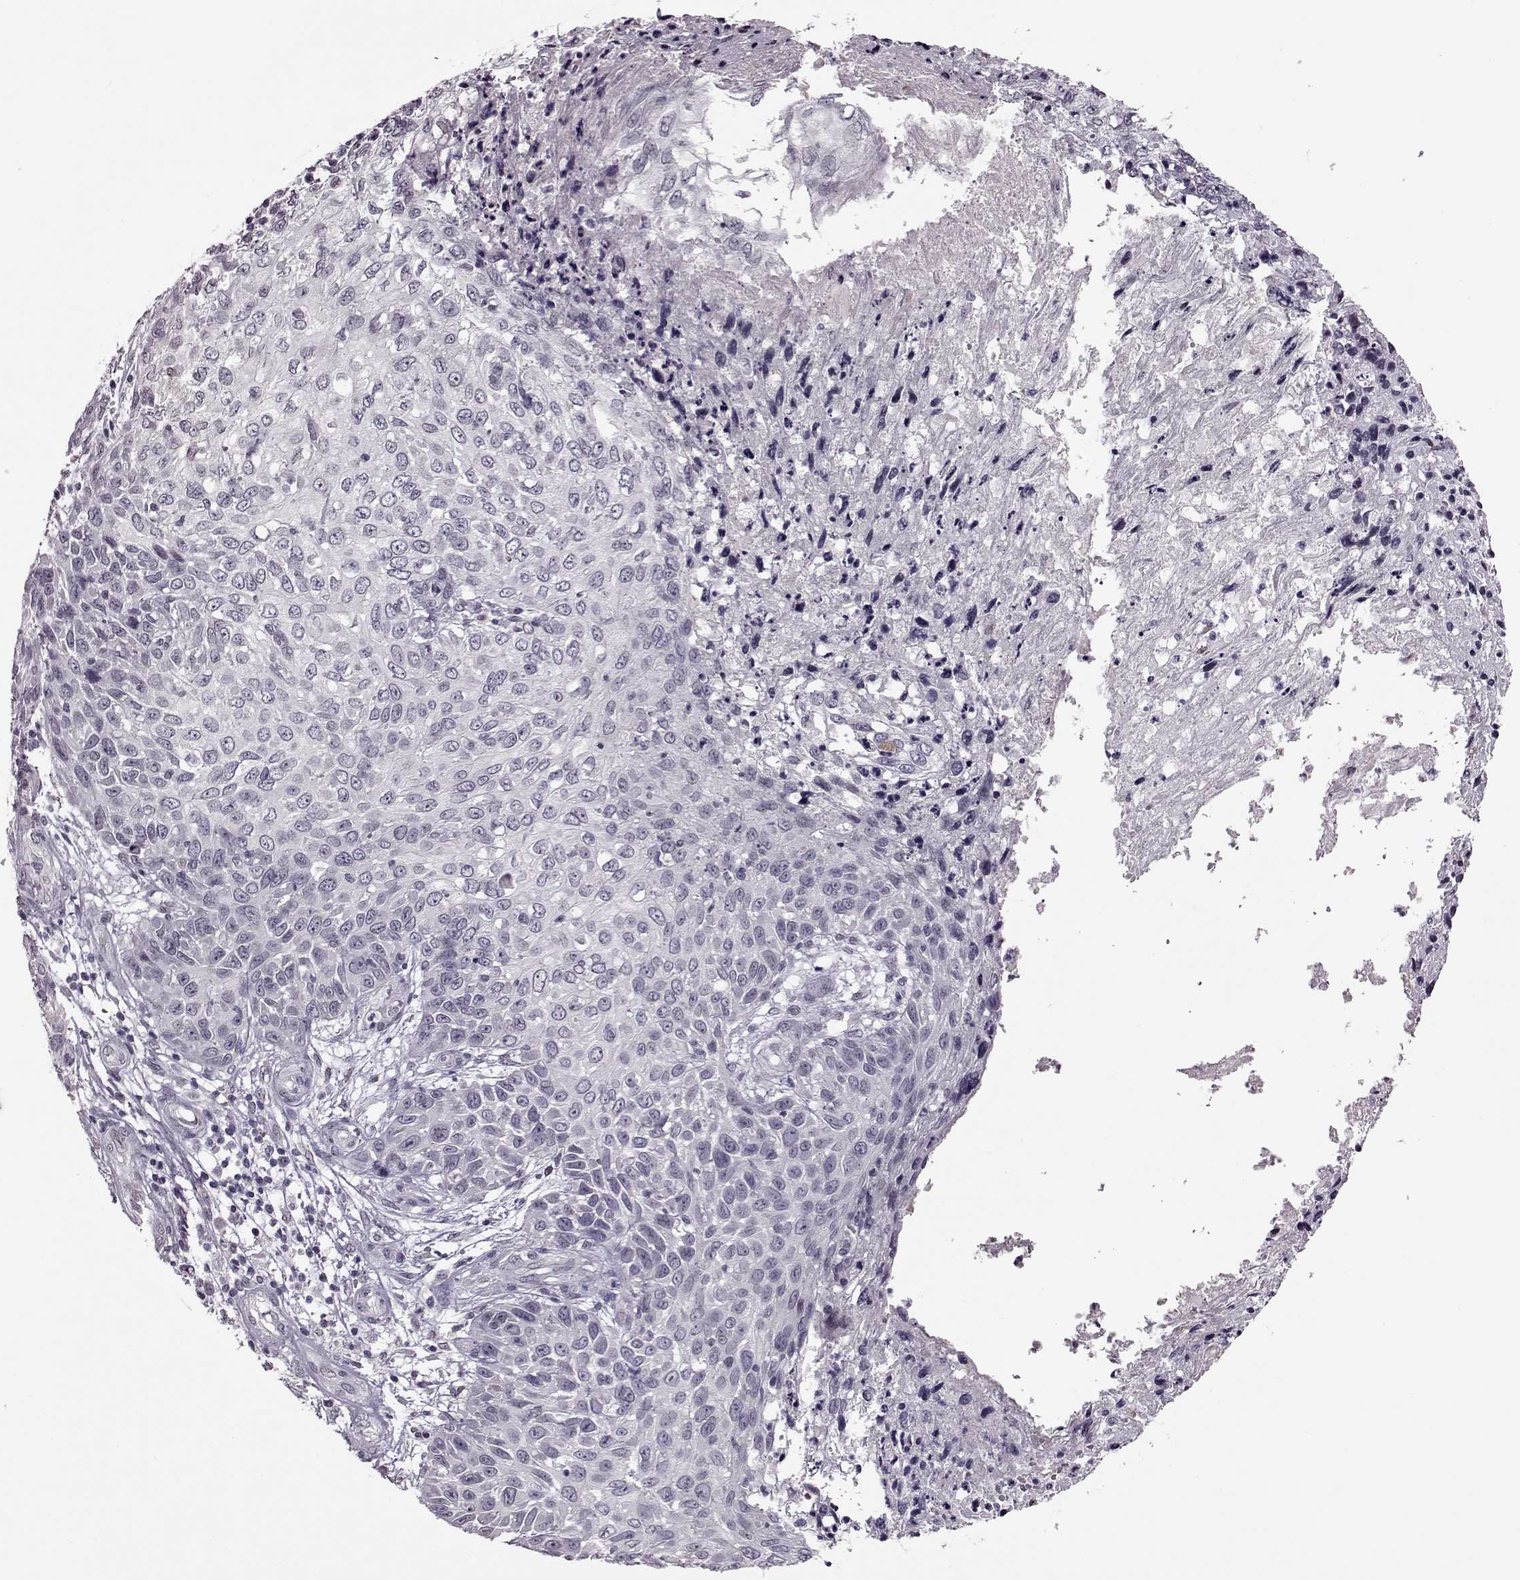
{"staining": {"intensity": "negative", "quantity": "none", "location": "none"}, "tissue": "skin cancer", "cell_type": "Tumor cells", "image_type": "cancer", "snomed": [{"axis": "morphology", "description": "Squamous cell carcinoma, NOS"}, {"axis": "topography", "description": "Skin"}], "caption": "A histopathology image of skin cancer stained for a protein demonstrates no brown staining in tumor cells. Nuclei are stained in blue.", "gene": "STX1B", "patient": {"sex": "male", "age": 92}}